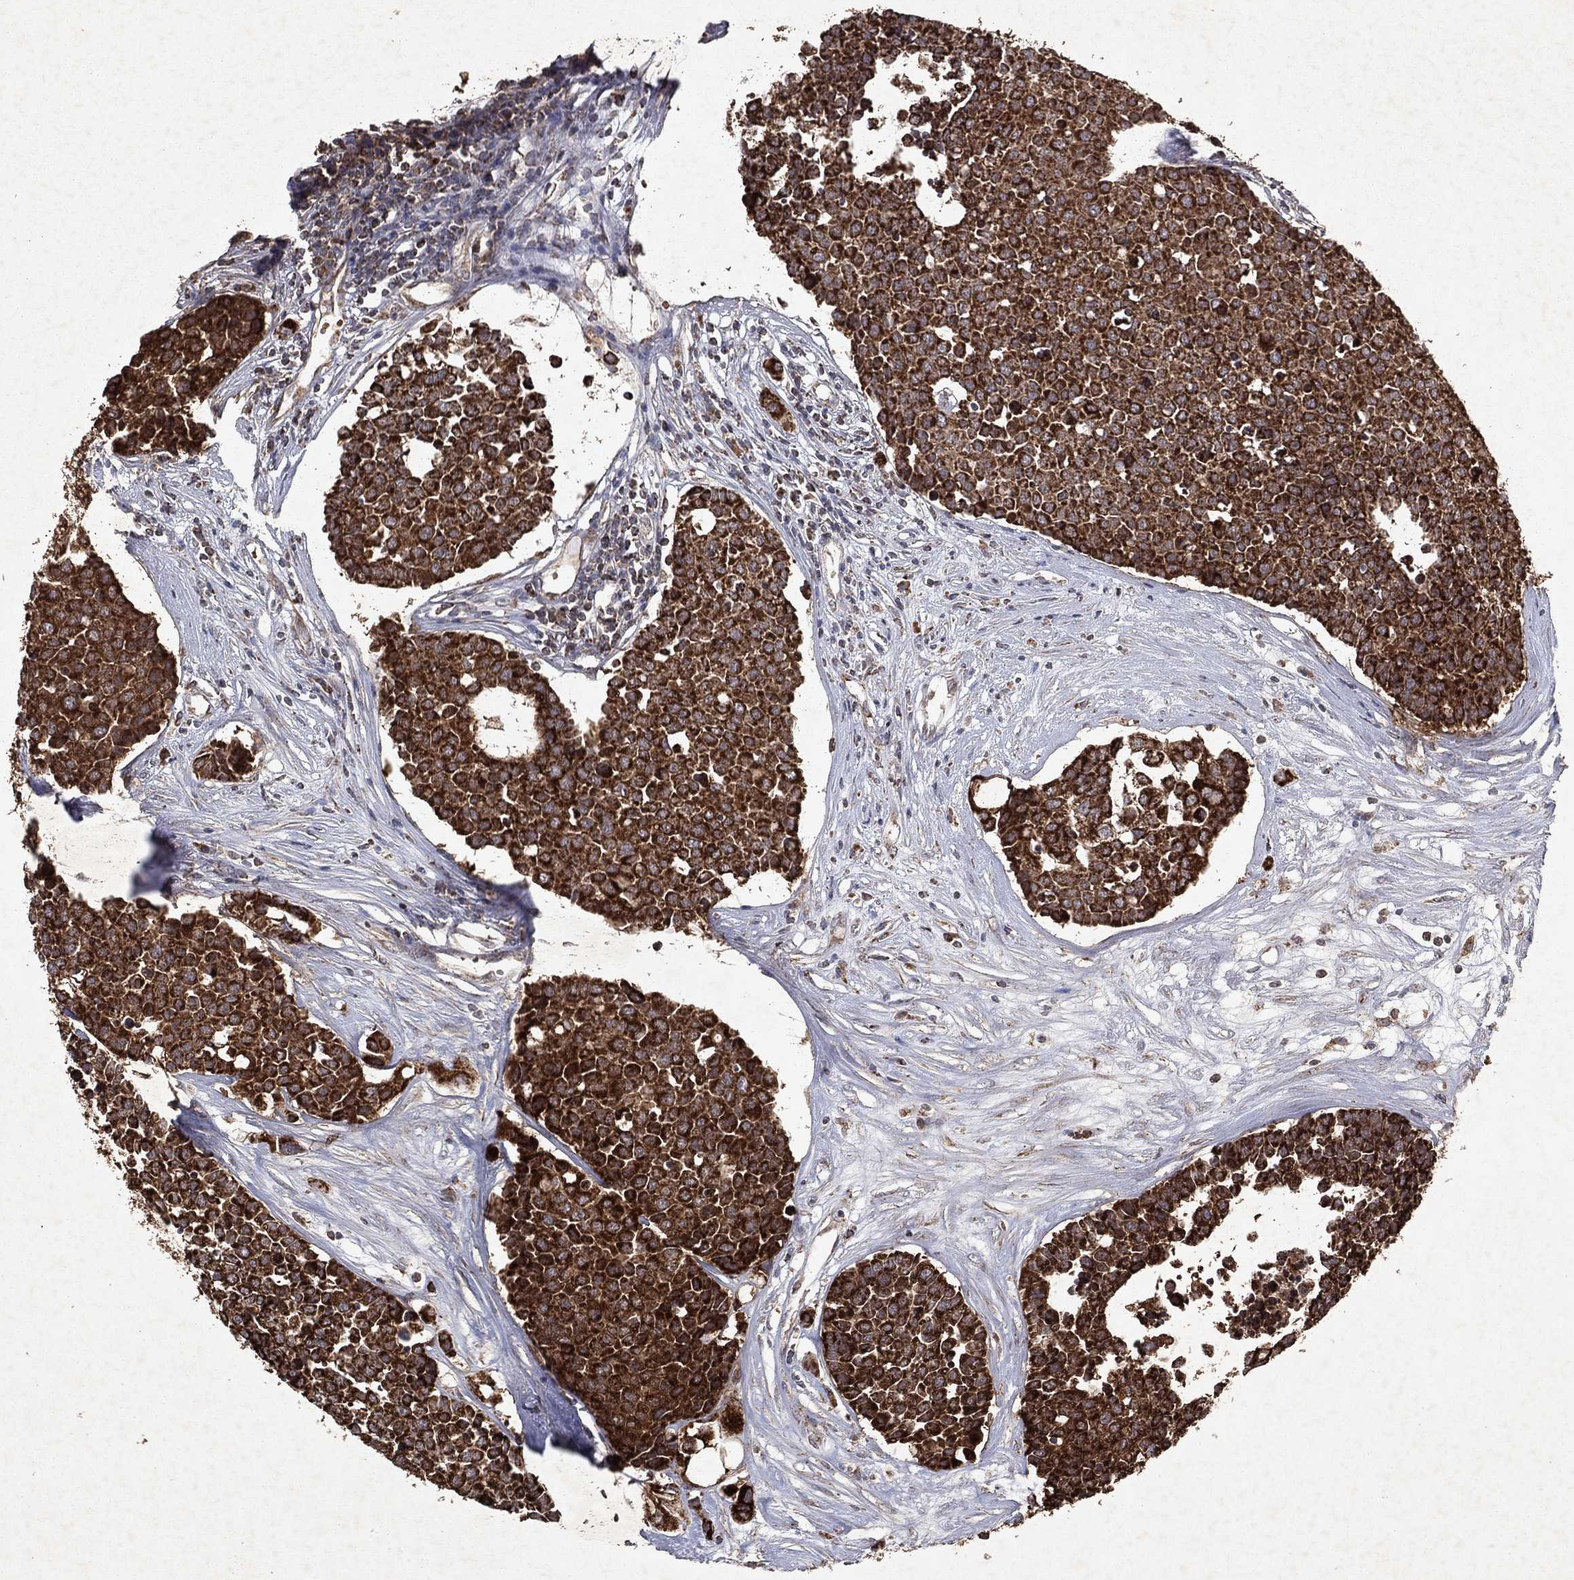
{"staining": {"intensity": "strong", "quantity": ">75%", "location": "cytoplasmic/membranous"}, "tissue": "carcinoid", "cell_type": "Tumor cells", "image_type": "cancer", "snomed": [{"axis": "morphology", "description": "Carcinoid, malignant, NOS"}, {"axis": "topography", "description": "Colon"}], "caption": "Immunohistochemistry (IHC) of human malignant carcinoid shows high levels of strong cytoplasmic/membranous expression in about >75% of tumor cells.", "gene": "PYROXD2", "patient": {"sex": "male", "age": 81}}